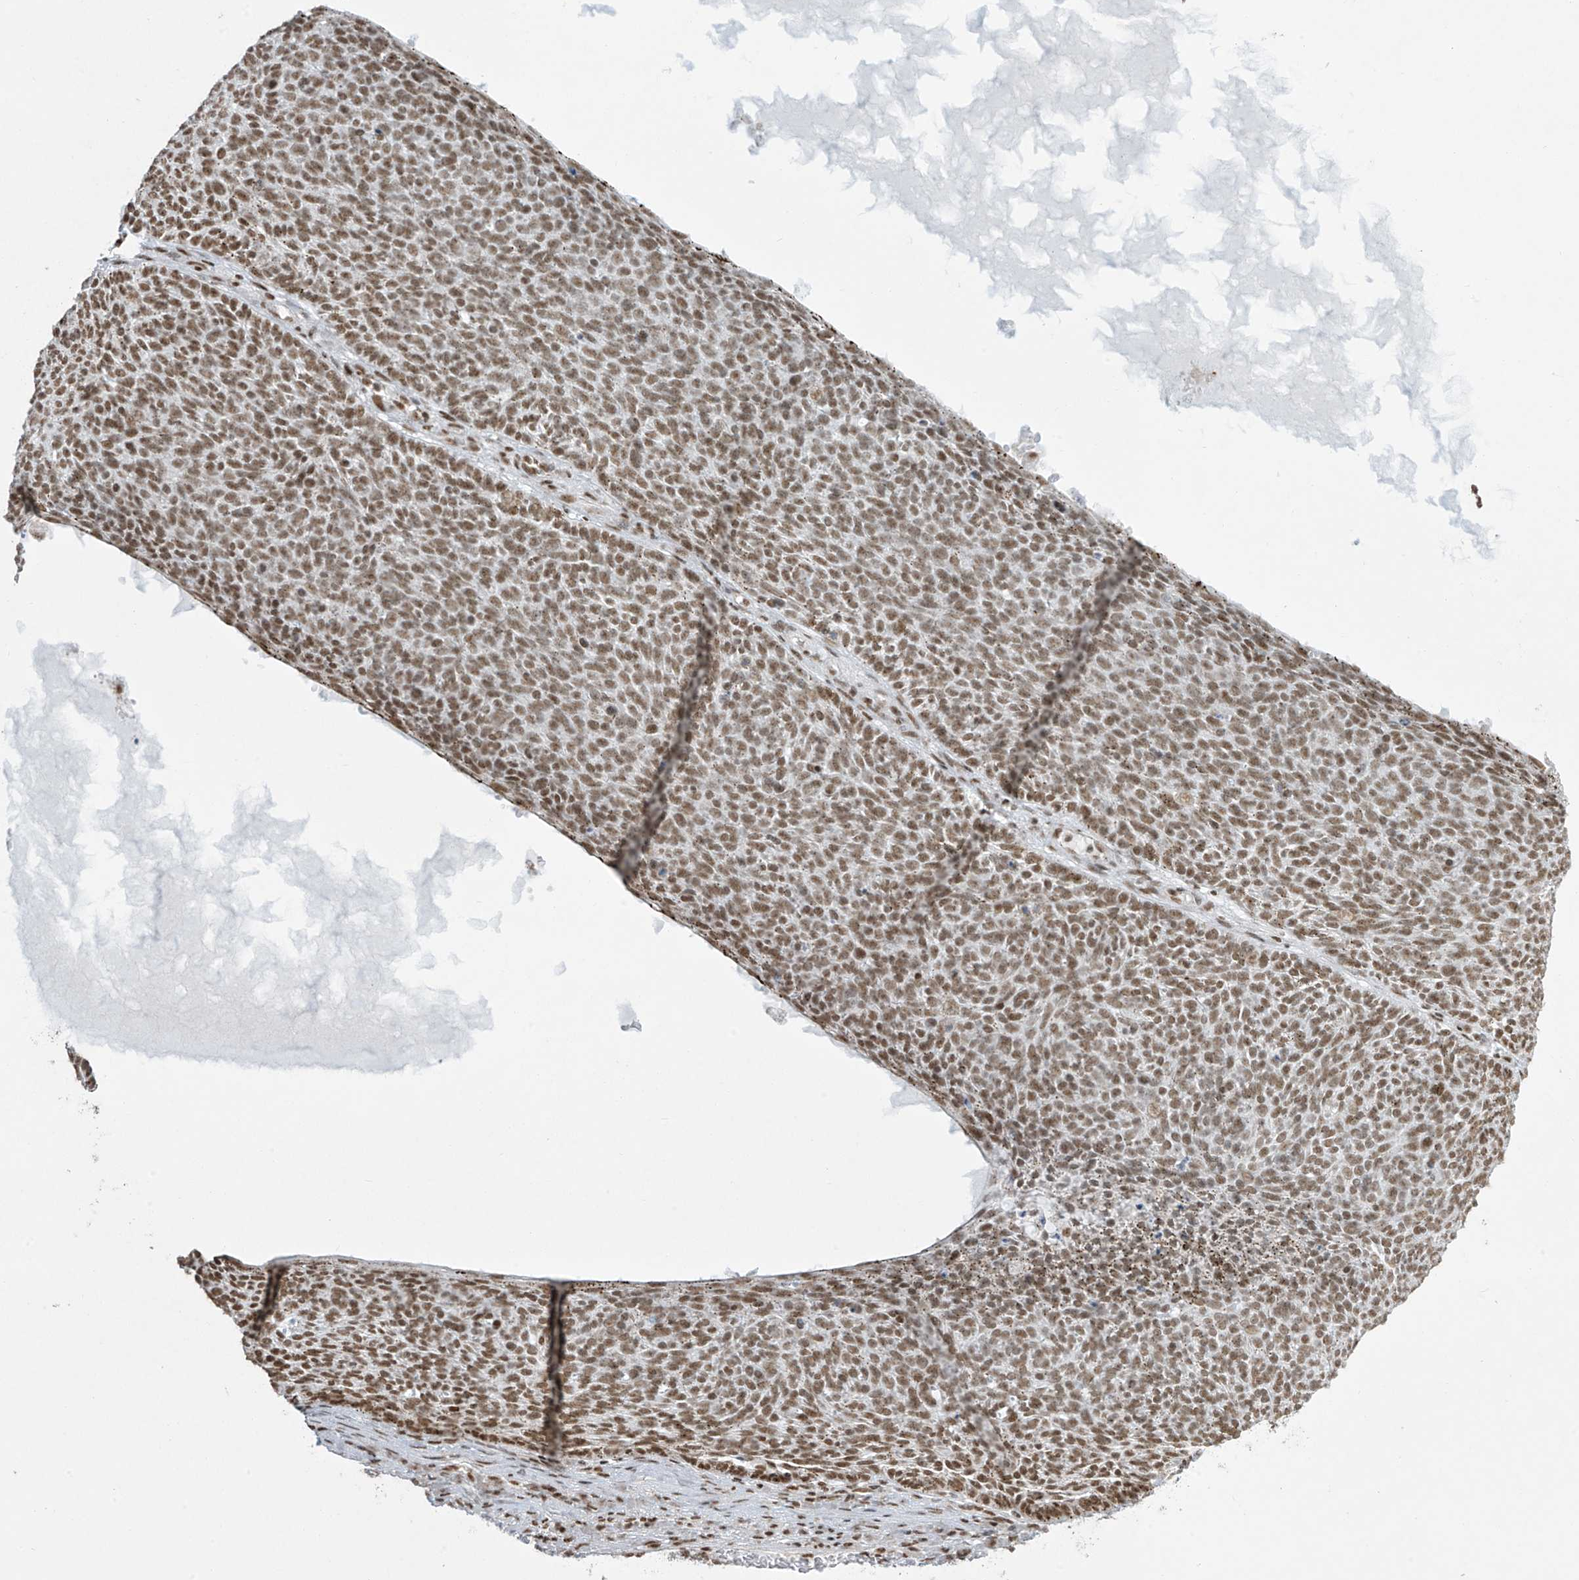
{"staining": {"intensity": "moderate", "quantity": ">75%", "location": "nuclear"}, "tissue": "skin cancer", "cell_type": "Tumor cells", "image_type": "cancer", "snomed": [{"axis": "morphology", "description": "Squamous cell carcinoma, NOS"}, {"axis": "topography", "description": "Skin"}], "caption": "Squamous cell carcinoma (skin) was stained to show a protein in brown. There is medium levels of moderate nuclear expression in approximately >75% of tumor cells. The protein is shown in brown color, while the nuclei are stained blue.", "gene": "MS4A6A", "patient": {"sex": "female", "age": 90}}